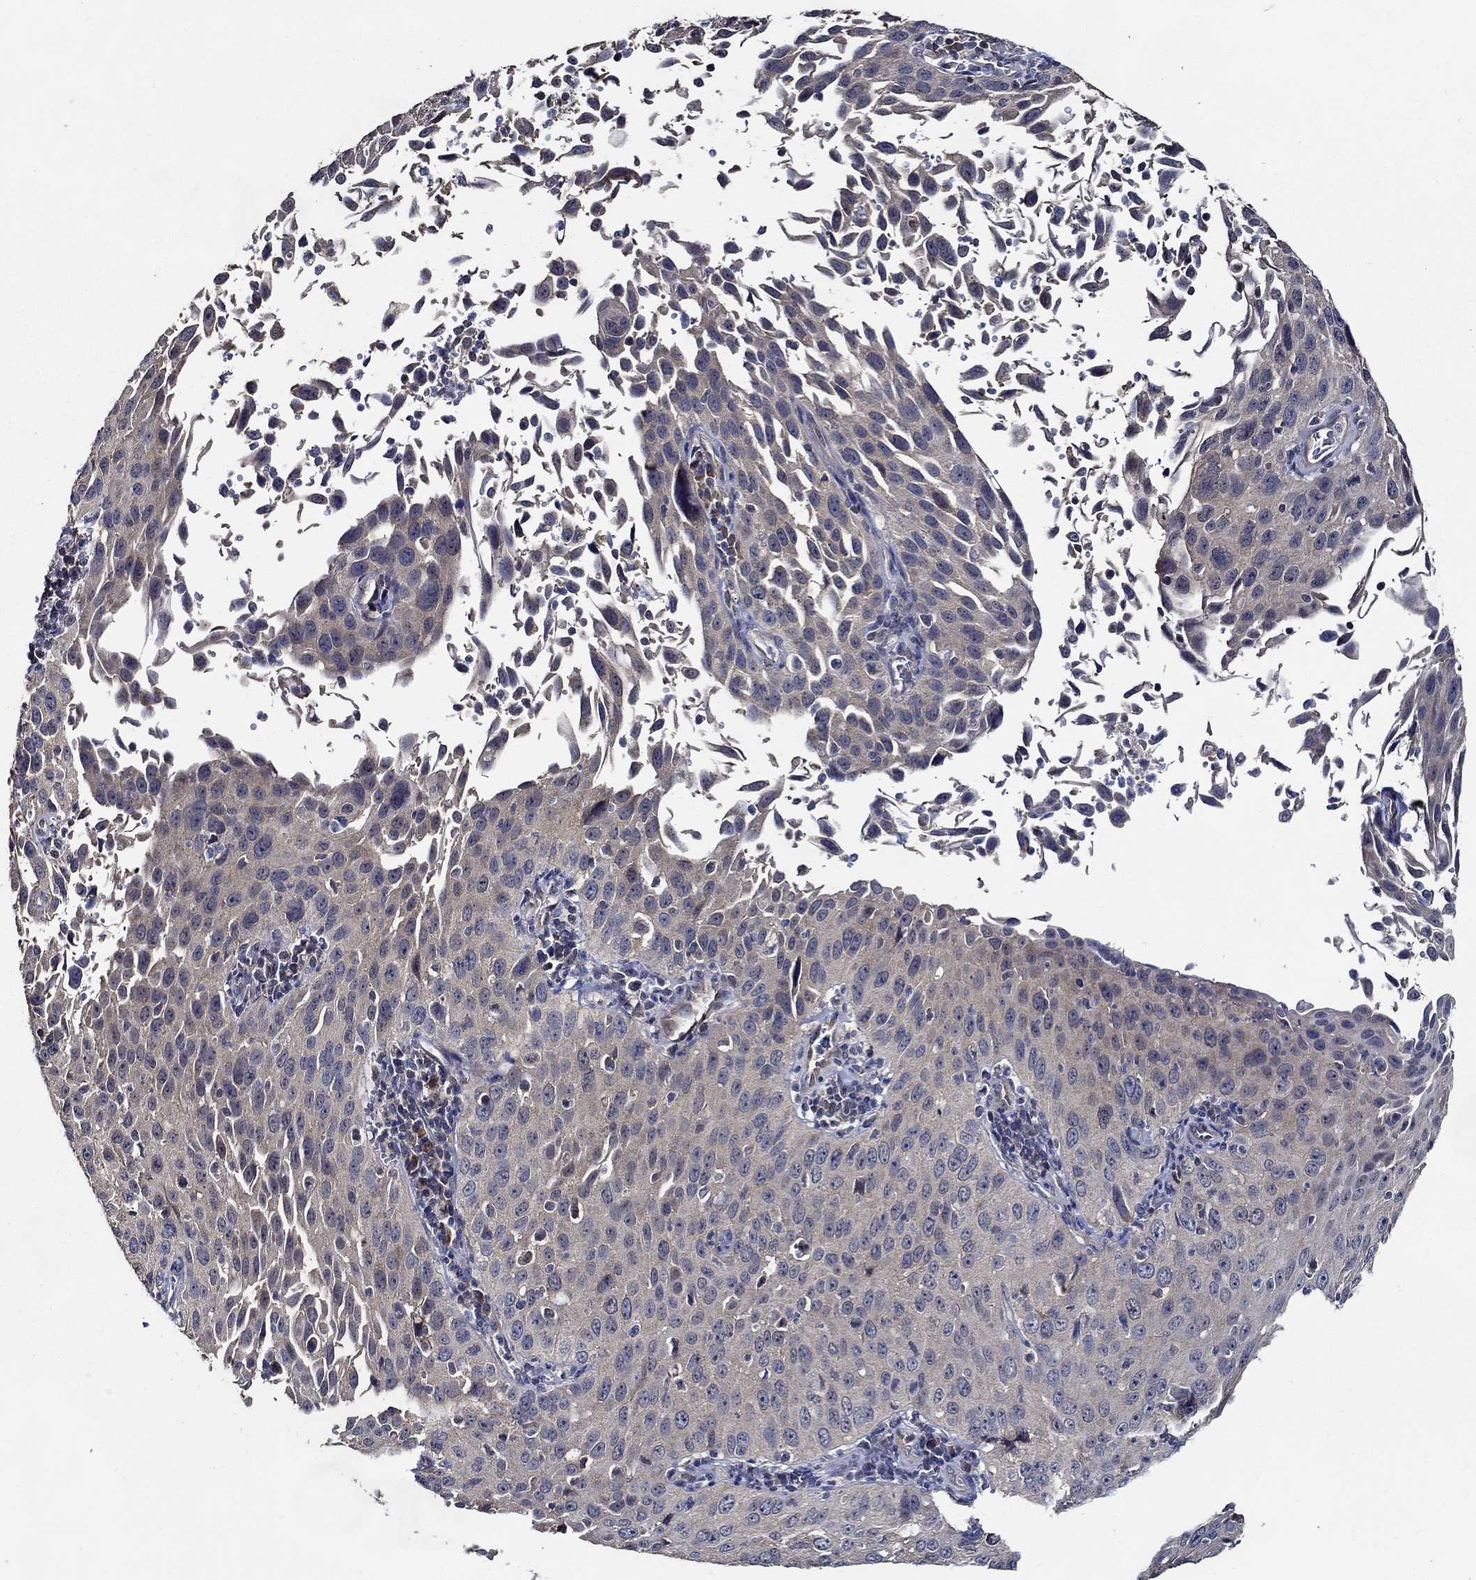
{"staining": {"intensity": "weak", "quantity": "<25%", "location": "cytoplasmic/membranous"}, "tissue": "cervical cancer", "cell_type": "Tumor cells", "image_type": "cancer", "snomed": [{"axis": "morphology", "description": "Squamous cell carcinoma, NOS"}, {"axis": "topography", "description": "Cervix"}], "caption": "Tumor cells are negative for brown protein staining in cervical cancer (squamous cell carcinoma).", "gene": "WDR53", "patient": {"sex": "female", "age": 26}}